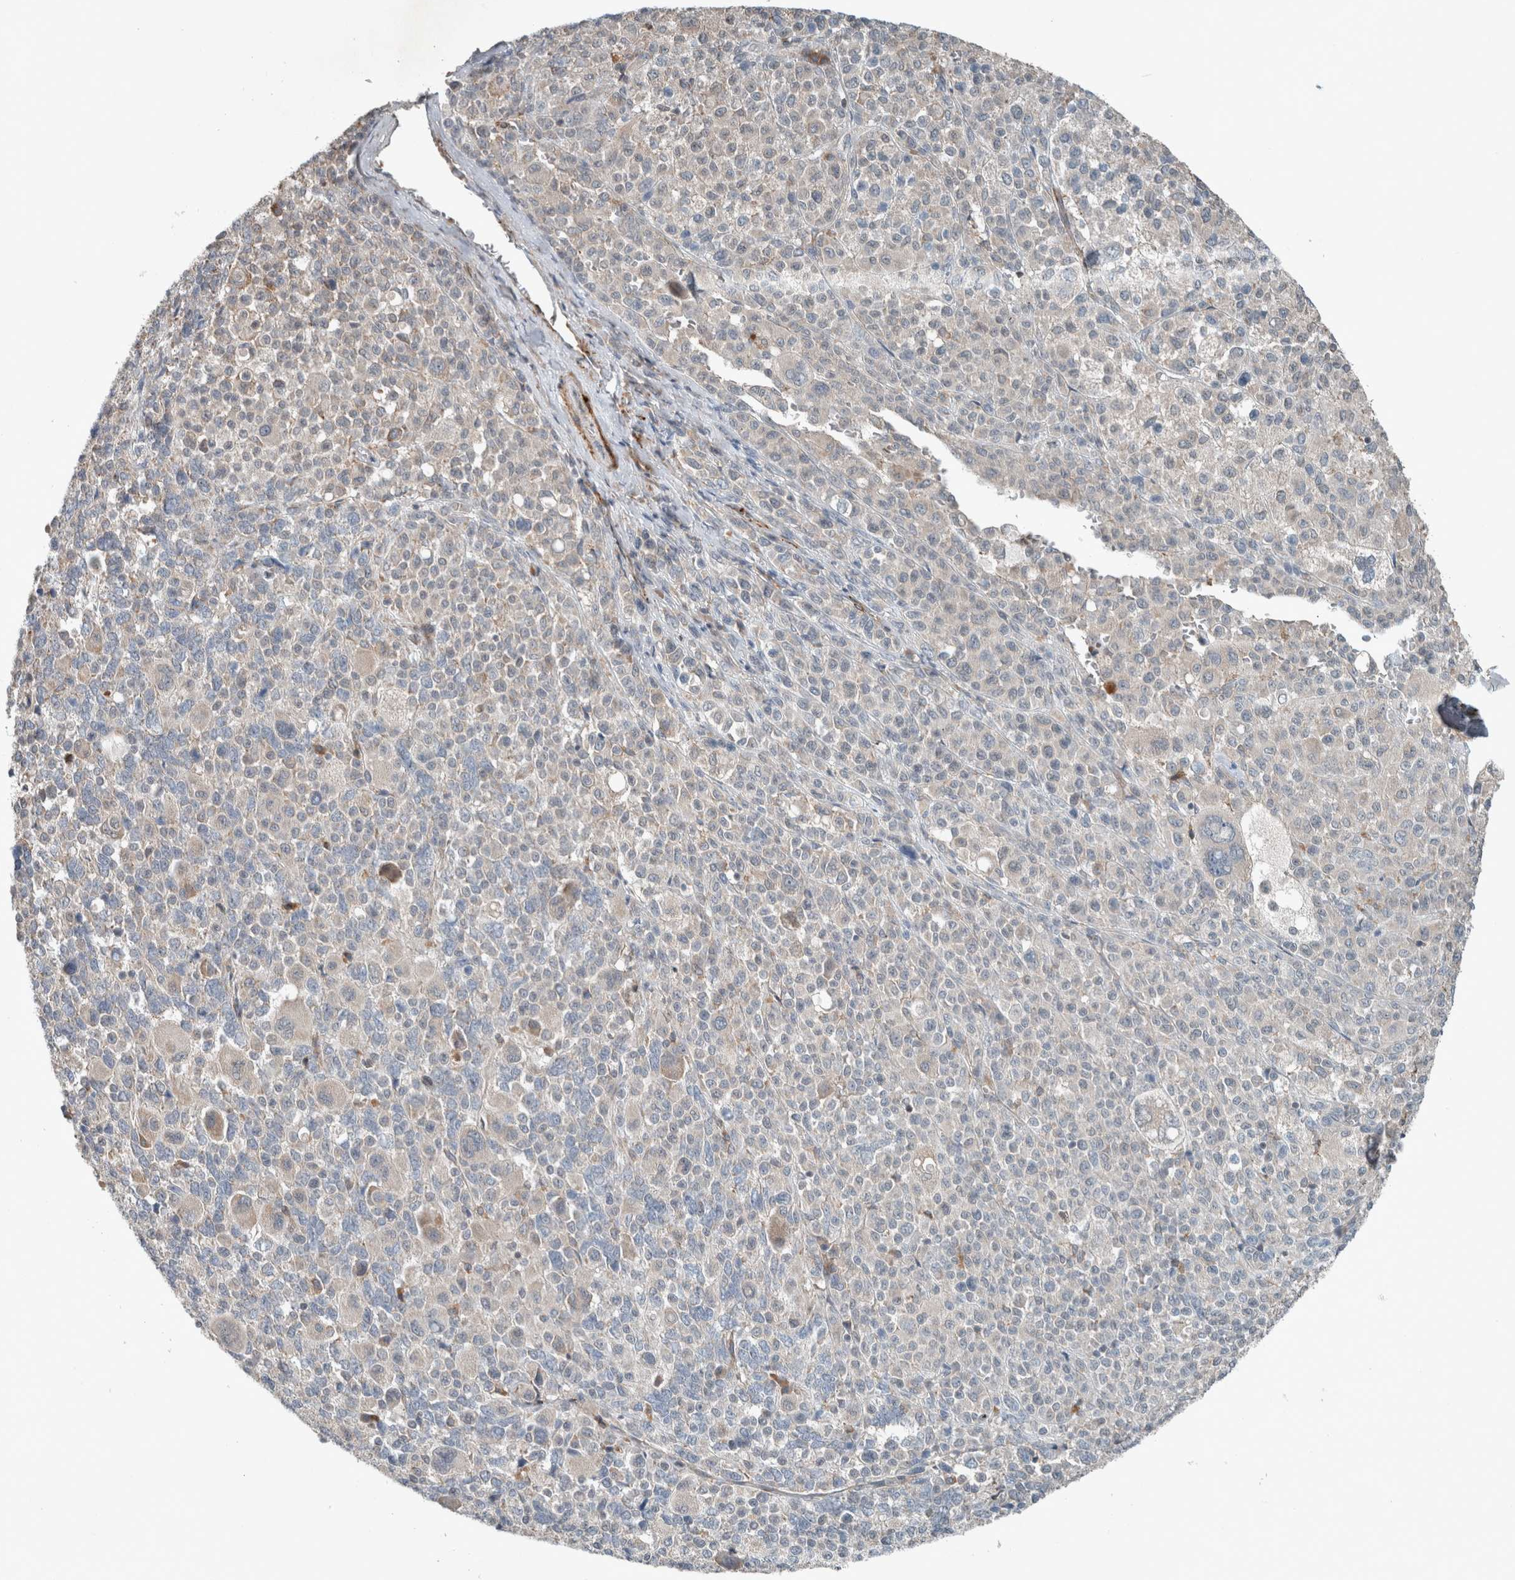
{"staining": {"intensity": "negative", "quantity": "none", "location": "none"}, "tissue": "melanoma", "cell_type": "Tumor cells", "image_type": "cancer", "snomed": [{"axis": "morphology", "description": "Malignant melanoma, Metastatic site"}, {"axis": "topography", "description": "Skin"}], "caption": "An immunohistochemistry histopathology image of melanoma is shown. There is no staining in tumor cells of melanoma.", "gene": "JADE2", "patient": {"sex": "female", "age": 74}}